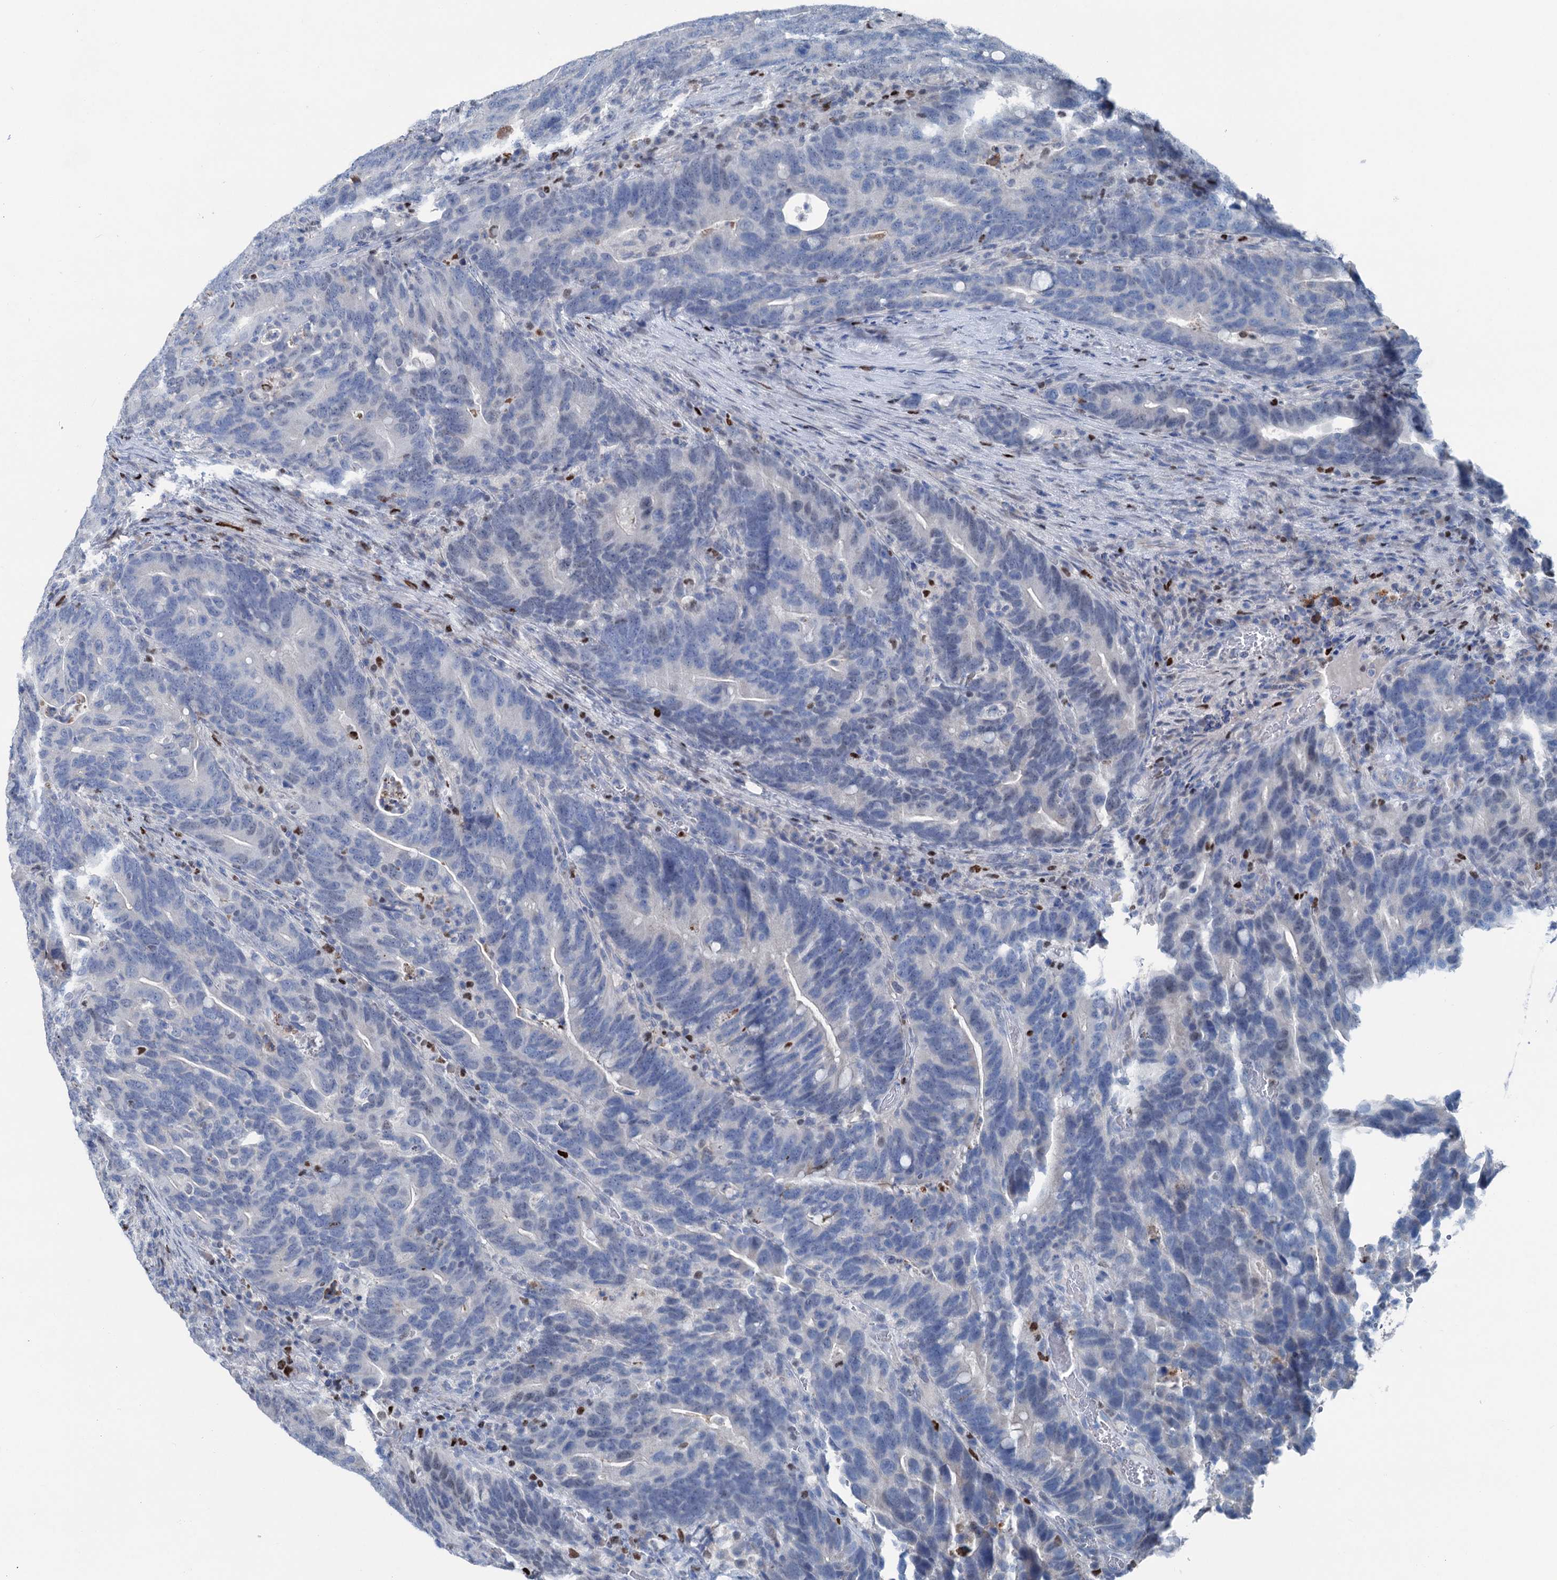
{"staining": {"intensity": "negative", "quantity": "none", "location": "none"}, "tissue": "colorectal cancer", "cell_type": "Tumor cells", "image_type": "cancer", "snomed": [{"axis": "morphology", "description": "Adenocarcinoma, NOS"}, {"axis": "topography", "description": "Colon"}], "caption": "IHC of human adenocarcinoma (colorectal) displays no staining in tumor cells.", "gene": "ELP4", "patient": {"sex": "female", "age": 66}}